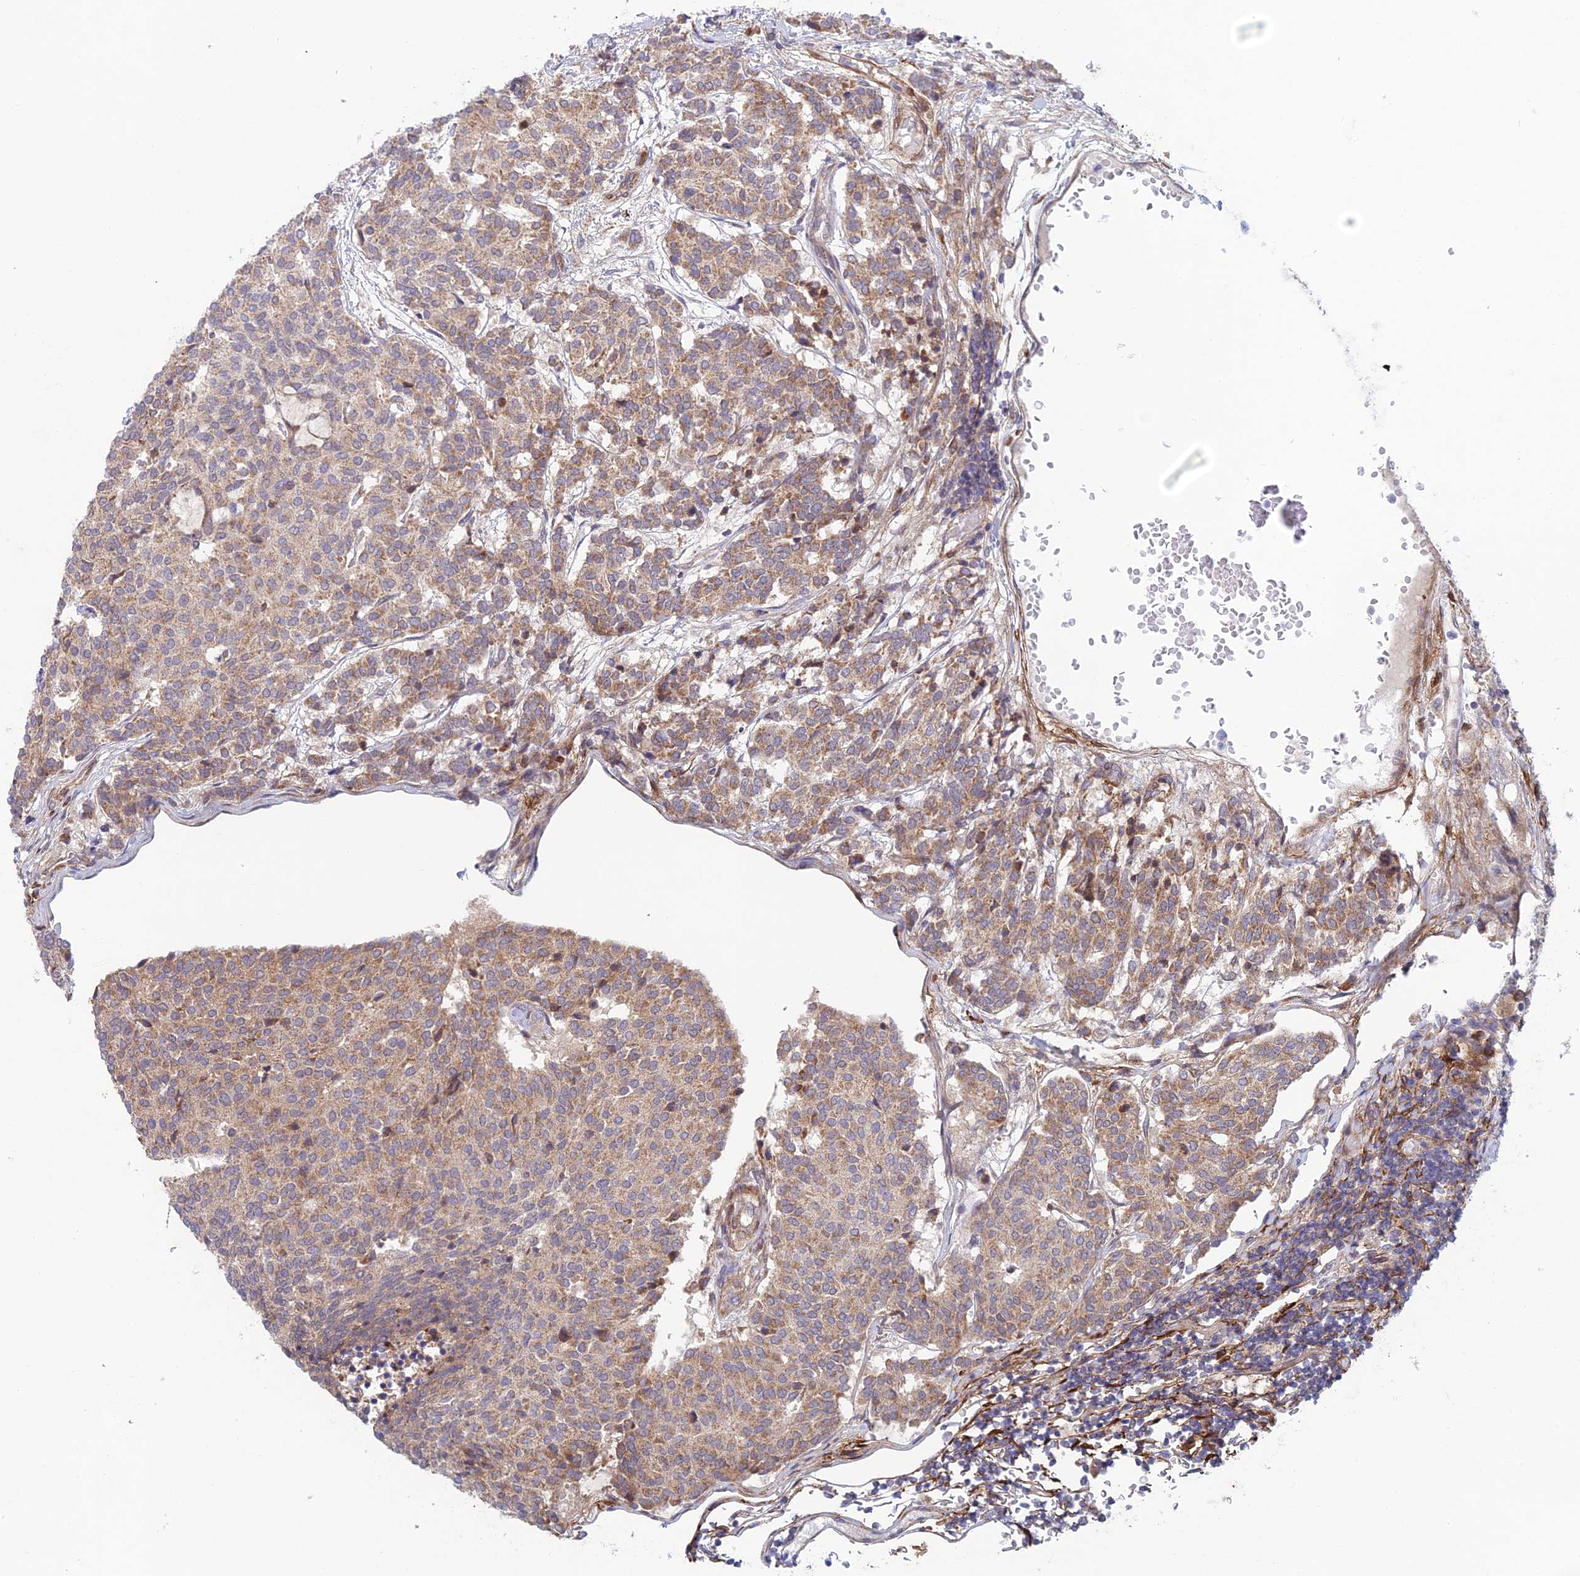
{"staining": {"intensity": "weak", "quantity": ">75%", "location": "cytoplasmic/membranous"}, "tissue": "carcinoid", "cell_type": "Tumor cells", "image_type": "cancer", "snomed": [{"axis": "morphology", "description": "Carcinoid, malignant, NOS"}, {"axis": "topography", "description": "Pancreas"}], "caption": "The histopathology image demonstrates immunohistochemical staining of carcinoid. There is weak cytoplasmic/membranous staining is identified in approximately >75% of tumor cells.", "gene": "INCA1", "patient": {"sex": "female", "age": 54}}